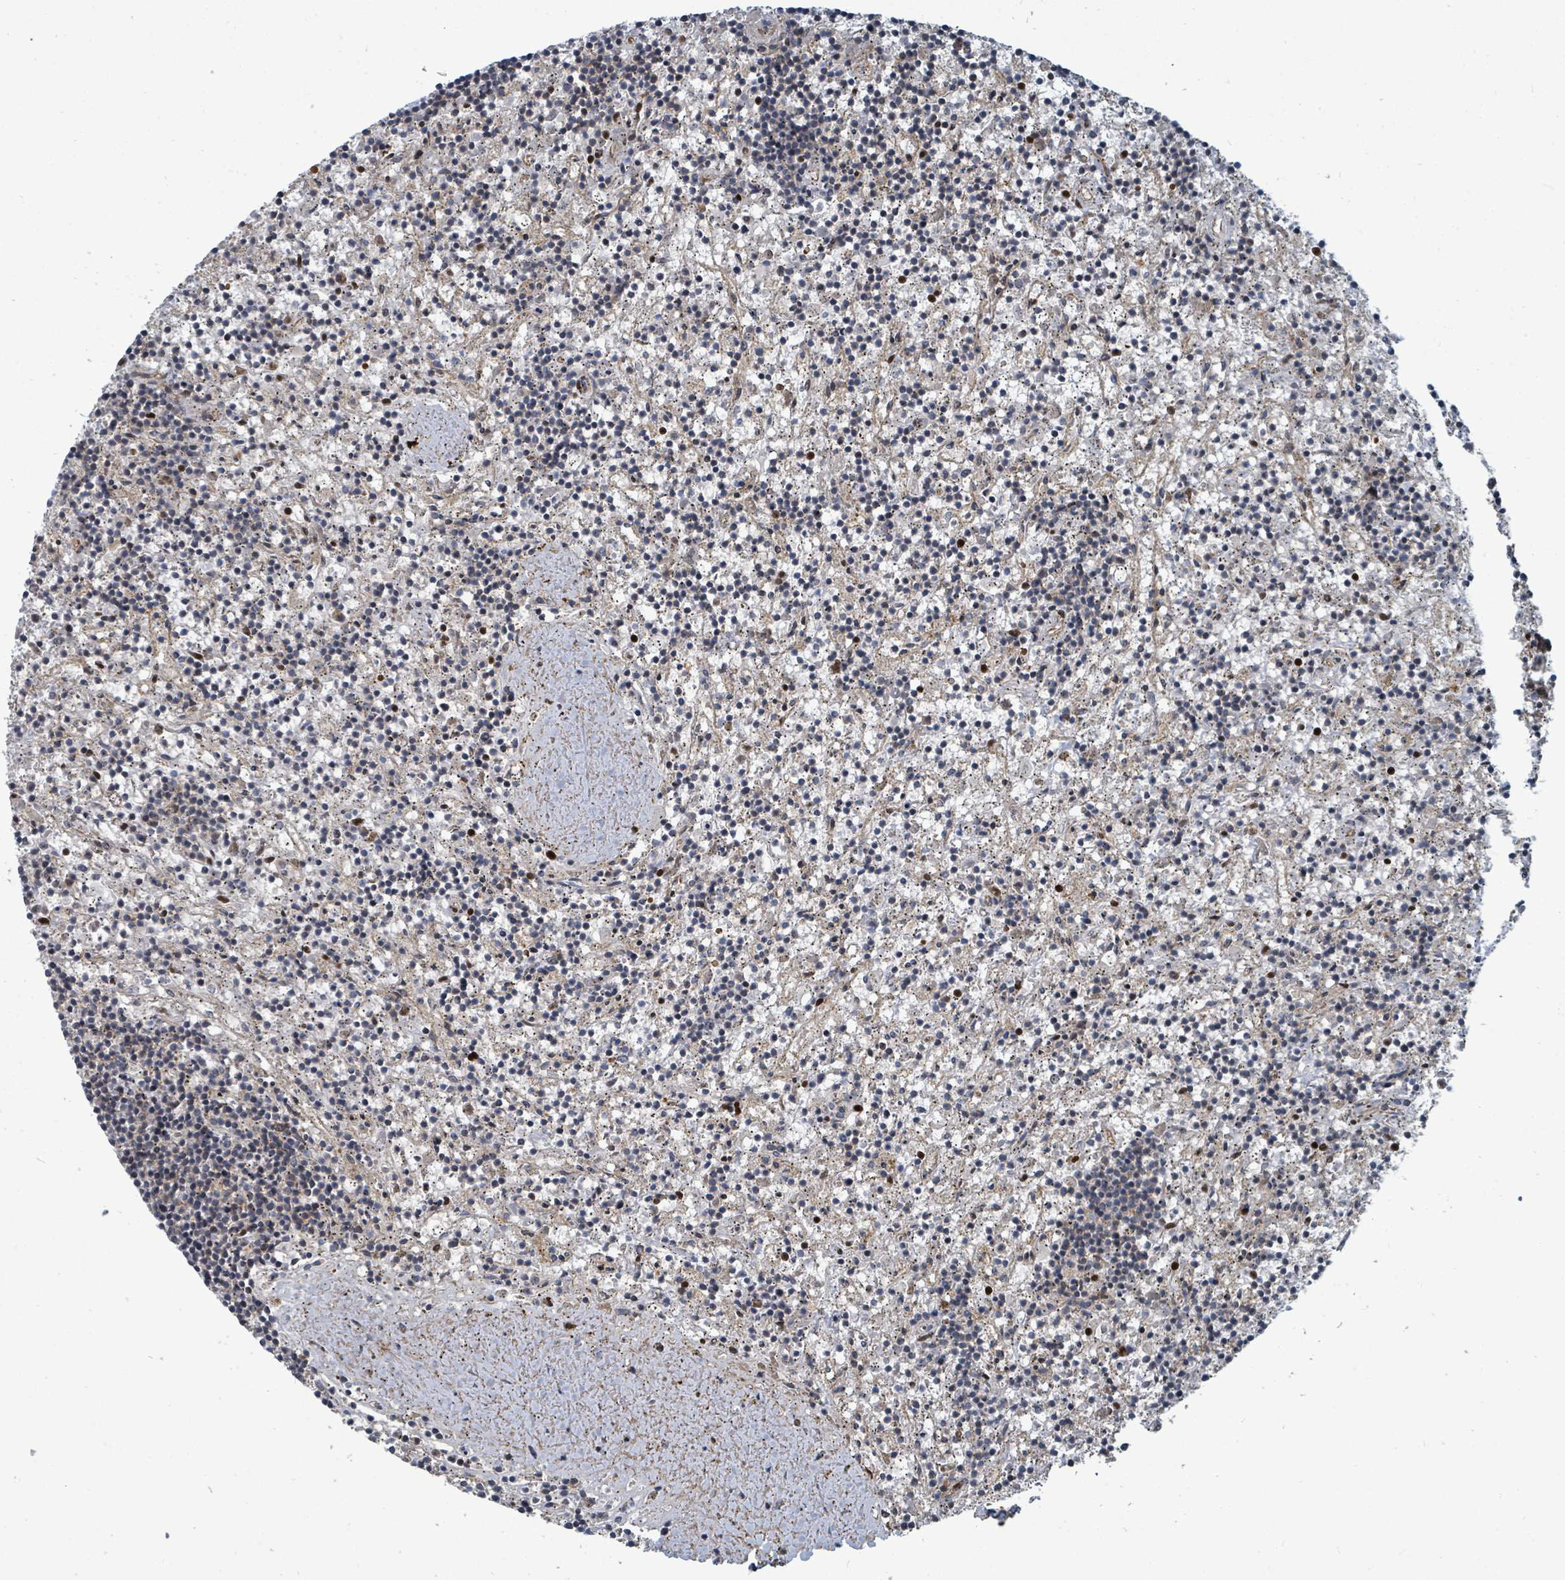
{"staining": {"intensity": "negative", "quantity": "none", "location": "none"}, "tissue": "lymphoma", "cell_type": "Tumor cells", "image_type": "cancer", "snomed": [{"axis": "morphology", "description": "Malignant lymphoma, non-Hodgkin's type, Low grade"}, {"axis": "topography", "description": "Spleen"}], "caption": "An immunohistochemistry histopathology image of low-grade malignant lymphoma, non-Hodgkin's type is shown. There is no staining in tumor cells of low-grade malignant lymphoma, non-Hodgkin's type.", "gene": "TRDMT1", "patient": {"sex": "male", "age": 76}}